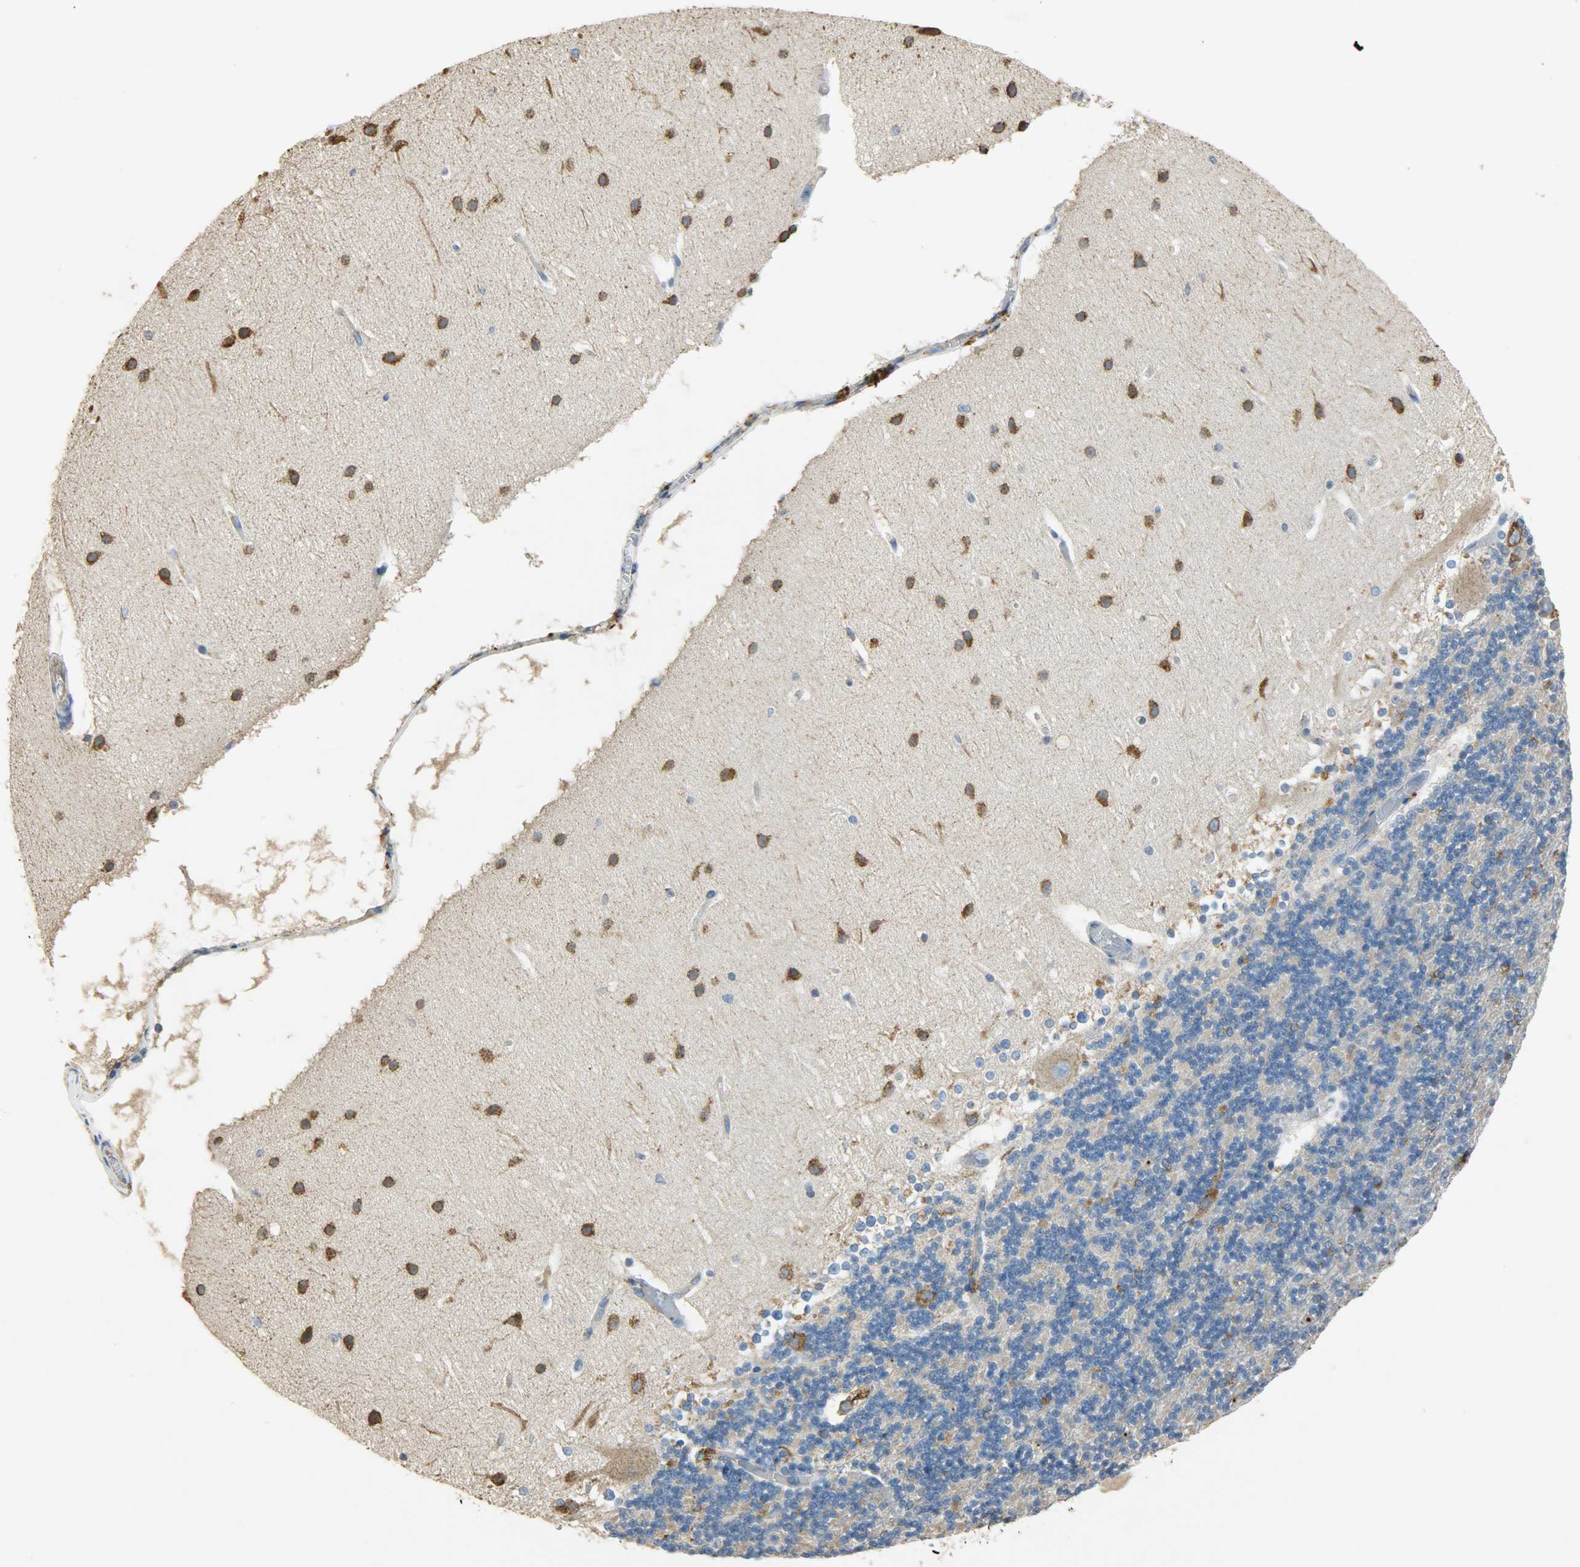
{"staining": {"intensity": "weak", "quantity": "25%-75%", "location": "cytoplasmic/membranous"}, "tissue": "cerebellum", "cell_type": "Cells in granular layer", "image_type": "normal", "snomed": [{"axis": "morphology", "description": "Normal tissue, NOS"}, {"axis": "topography", "description": "Cerebellum"}], "caption": "An IHC image of benign tissue is shown. Protein staining in brown shows weak cytoplasmic/membranous positivity in cerebellum within cells in granular layer. The staining was performed using DAB (3,3'-diaminobenzidine), with brown indicating positive protein expression. Nuclei are stained blue with hematoxylin.", "gene": "HSPA5", "patient": {"sex": "female", "age": 19}}